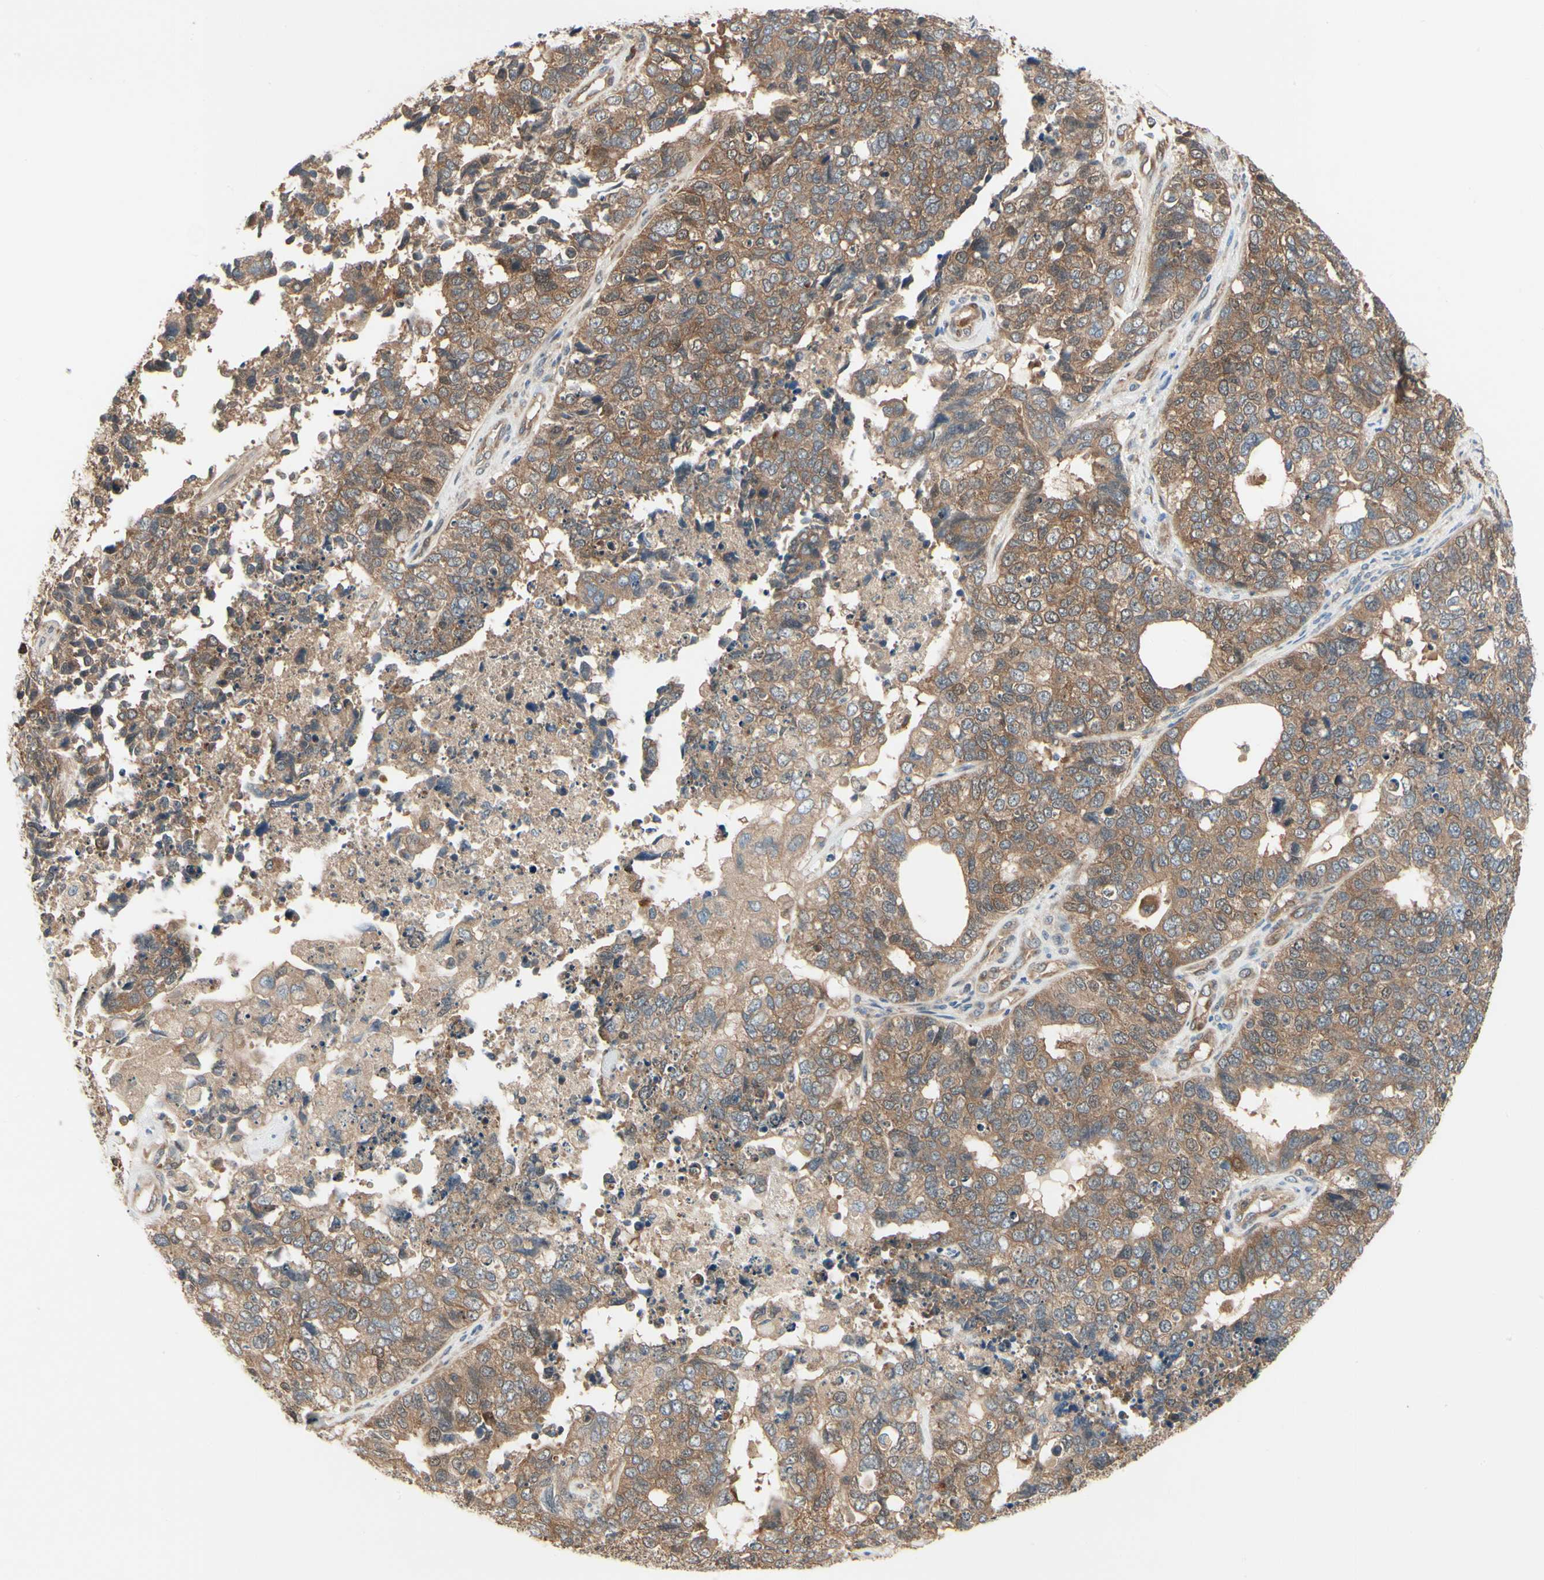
{"staining": {"intensity": "moderate", "quantity": ">75%", "location": "cytoplasmic/membranous"}, "tissue": "cervical cancer", "cell_type": "Tumor cells", "image_type": "cancer", "snomed": [{"axis": "morphology", "description": "Squamous cell carcinoma, NOS"}, {"axis": "topography", "description": "Cervix"}], "caption": "Human cervical squamous cell carcinoma stained with a protein marker demonstrates moderate staining in tumor cells.", "gene": "NME1-NME2", "patient": {"sex": "female", "age": 63}}